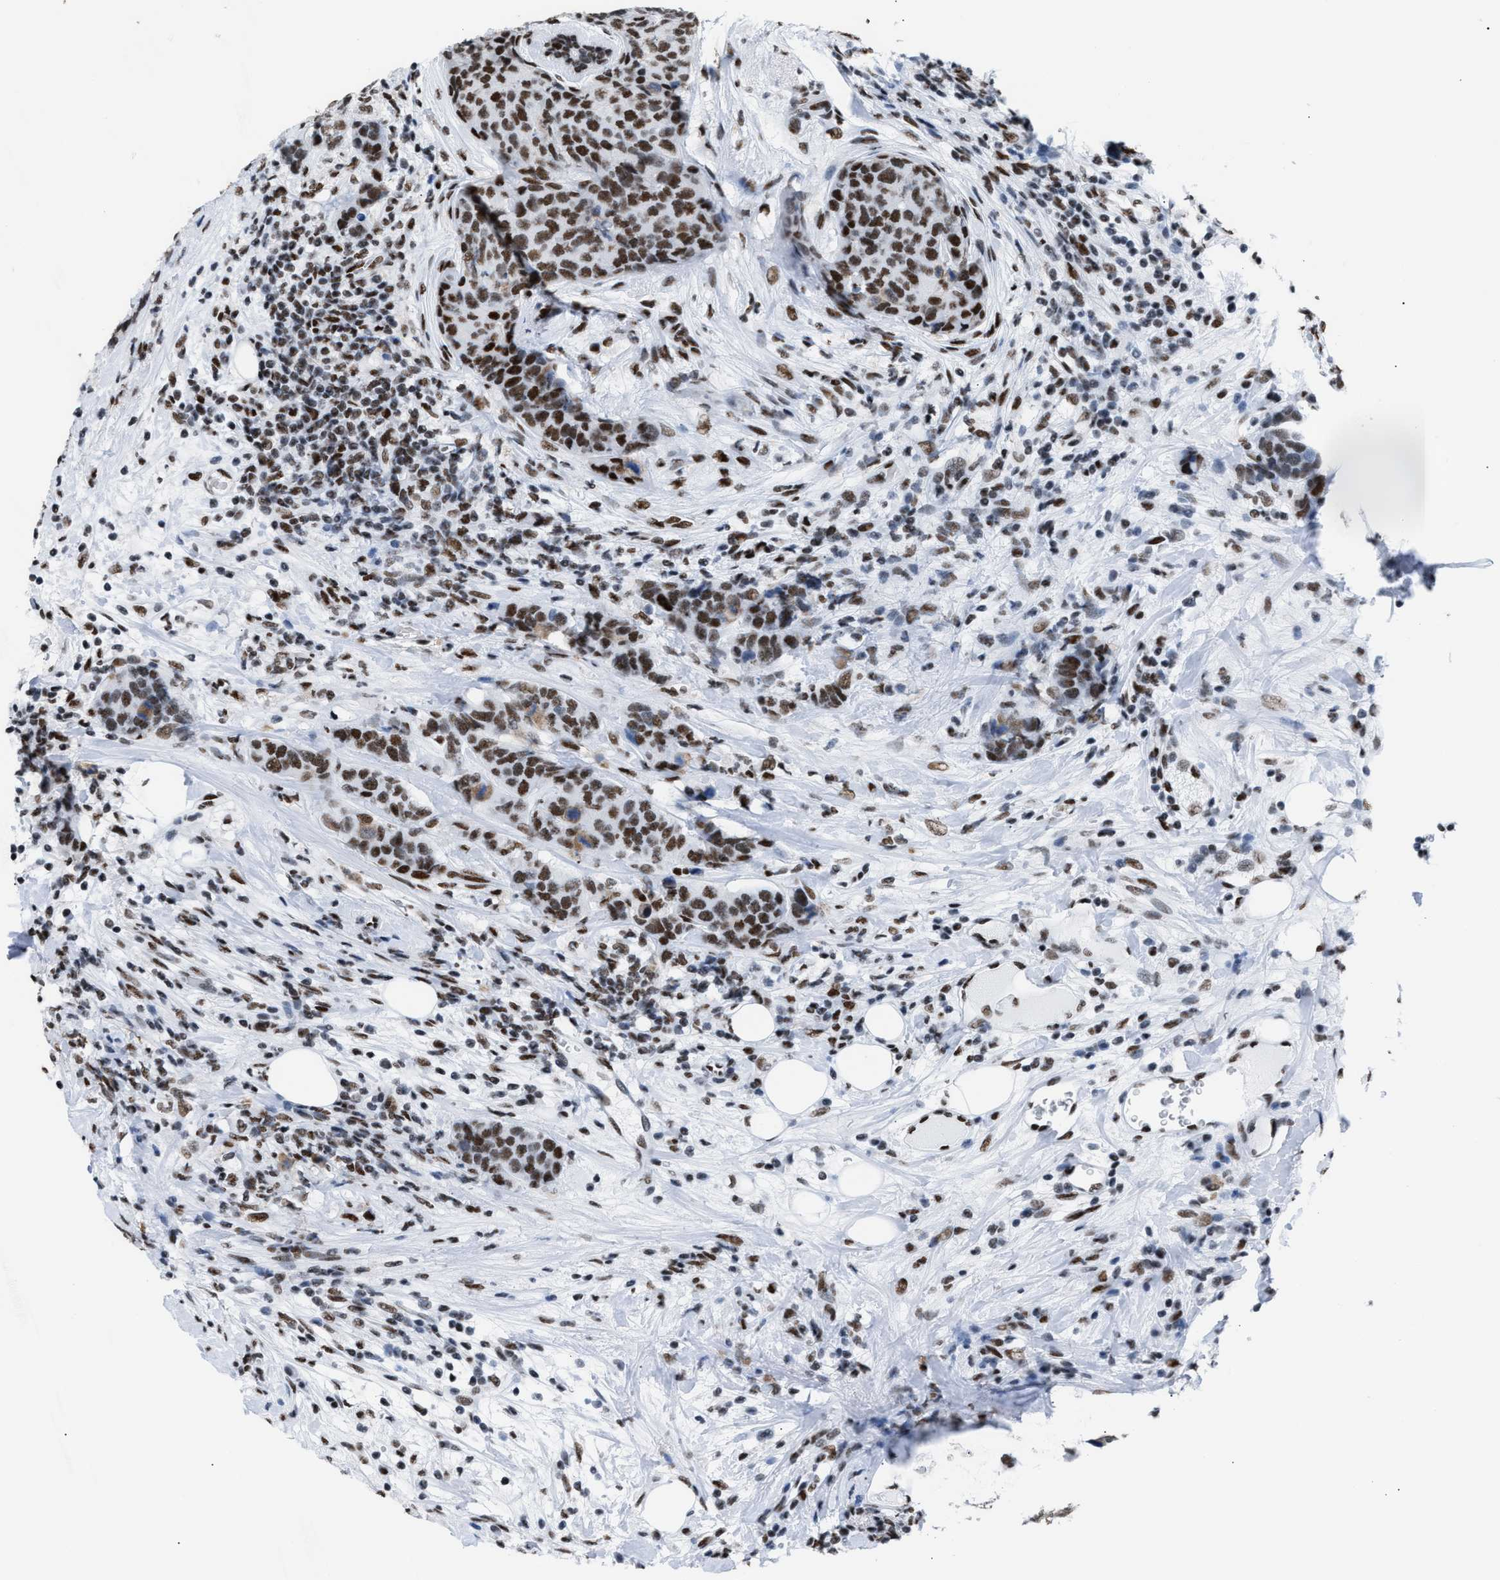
{"staining": {"intensity": "strong", "quantity": "25%-75%", "location": "nuclear"}, "tissue": "breast cancer", "cell_type": "Tumor cells", "image_type": "cancer", "snomed": [{"axis": "morphology", "description": "Lobular carcinoma"}, {"axis": "topography", "description": "Breast"}], "caption": "An immunohistochemistry (IHC) micrograph of tumor tissue is shown. Protein staining in brown shows strong nuclear positivity in breast cancer (lobular carcinoma) within tumor cells. Ihc stains the protein of interest in brown and the nuclei are stained blue.", "gene": "CCAR2", "patient": {"sex": "female", "age": 59}}